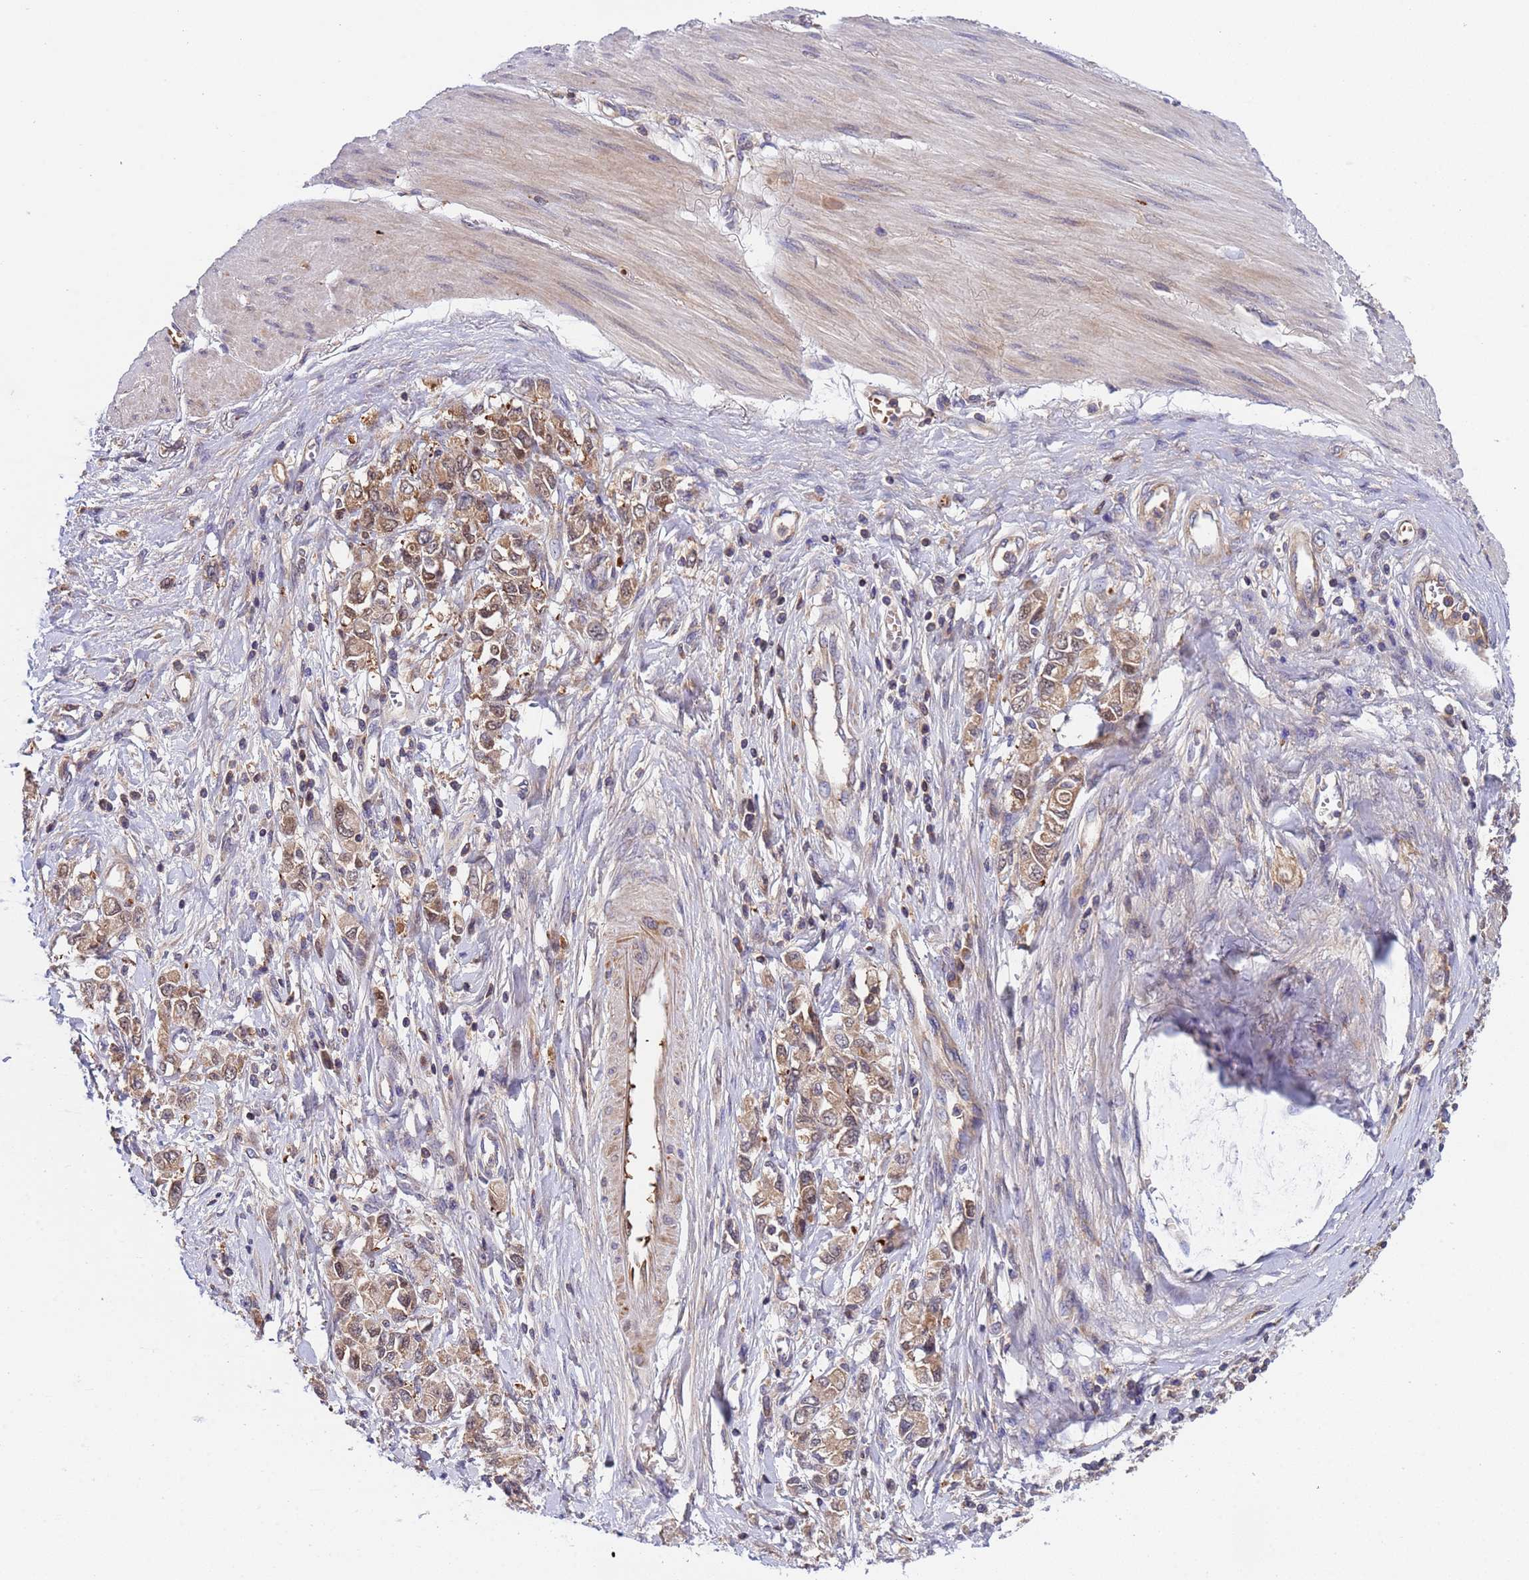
{"staining": {"intensity": "weak", "quantity": ">75%", "location": "cytoplasmic/membranous,nuclear"}, "tissue": "stomach cancer", "cell_type": "Tumor cells", "image_type": "cancer", "snomed": [{"axis": "morphology", "description": "Adenocarcinoma, NOS"}, {"axis": "topography", "description": "Stomach"}], "caption": "Immunohistochemistry of human stomach cancer shows low levels of weak cytoplasmic/membranous and nuclear positivity in about >75% of tumor cells.", "gene": "PARP16", "patient": {"sex": "female", "age": 76}}